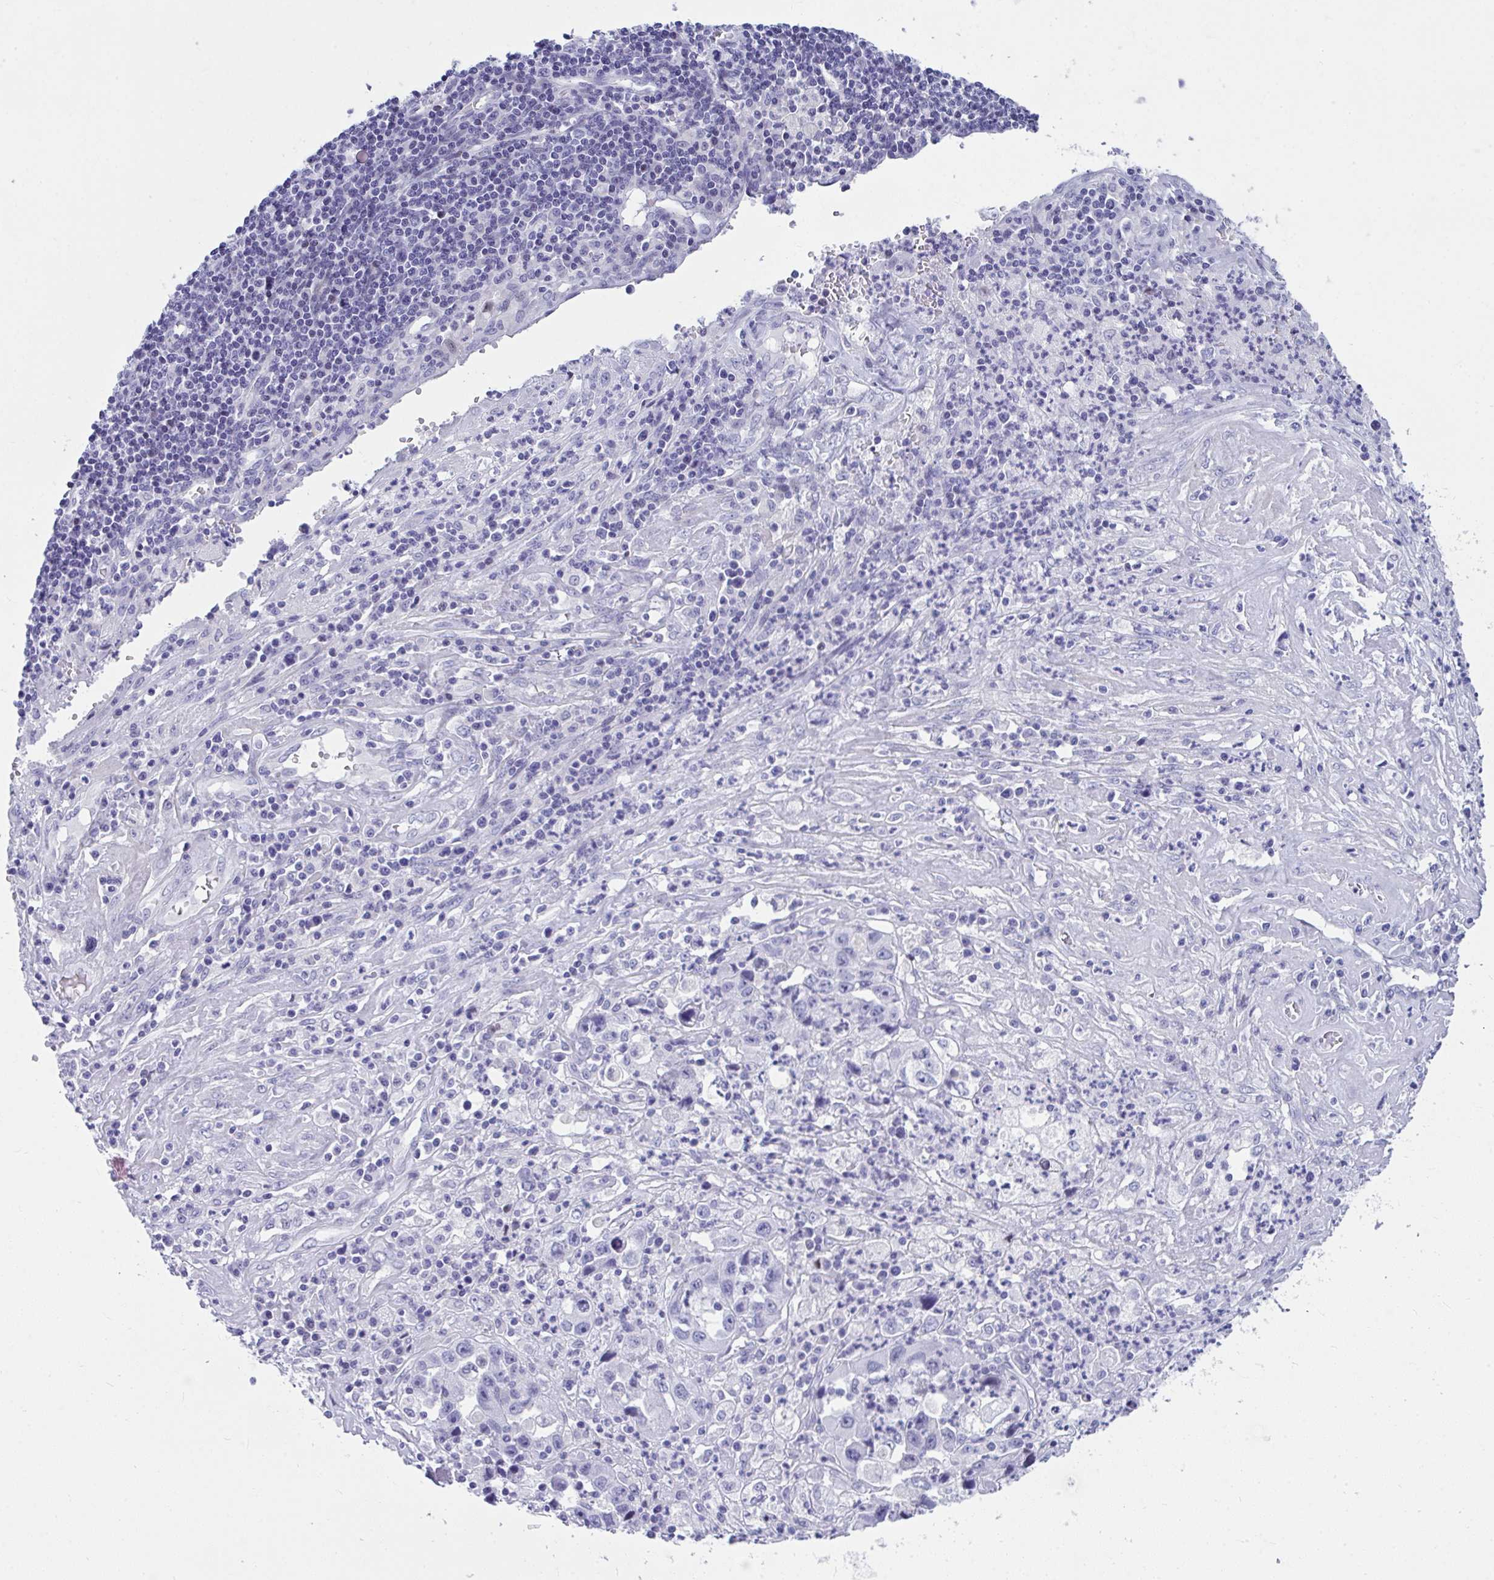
{"staining": {"intensity": "negative", "quantity": "none", "location": "none"}, "tissue": "endometrial cancer", "cell_type": "Tumor cells", "image_type": "cancer", "snomed": [{"axis": "morphology", "description": "Adenocarcinoma, NOS"}, {"axis": "topography", "description": "Uterus"}], "caption": "High power microscopy histopathology image of an immunohistochemistry photomicrograph of adenocarcinoma (endometrial), revealing no significant positivity in tumor cells.", "gene": "ISL1", "patient": {"sex": "female", "age": 62}}